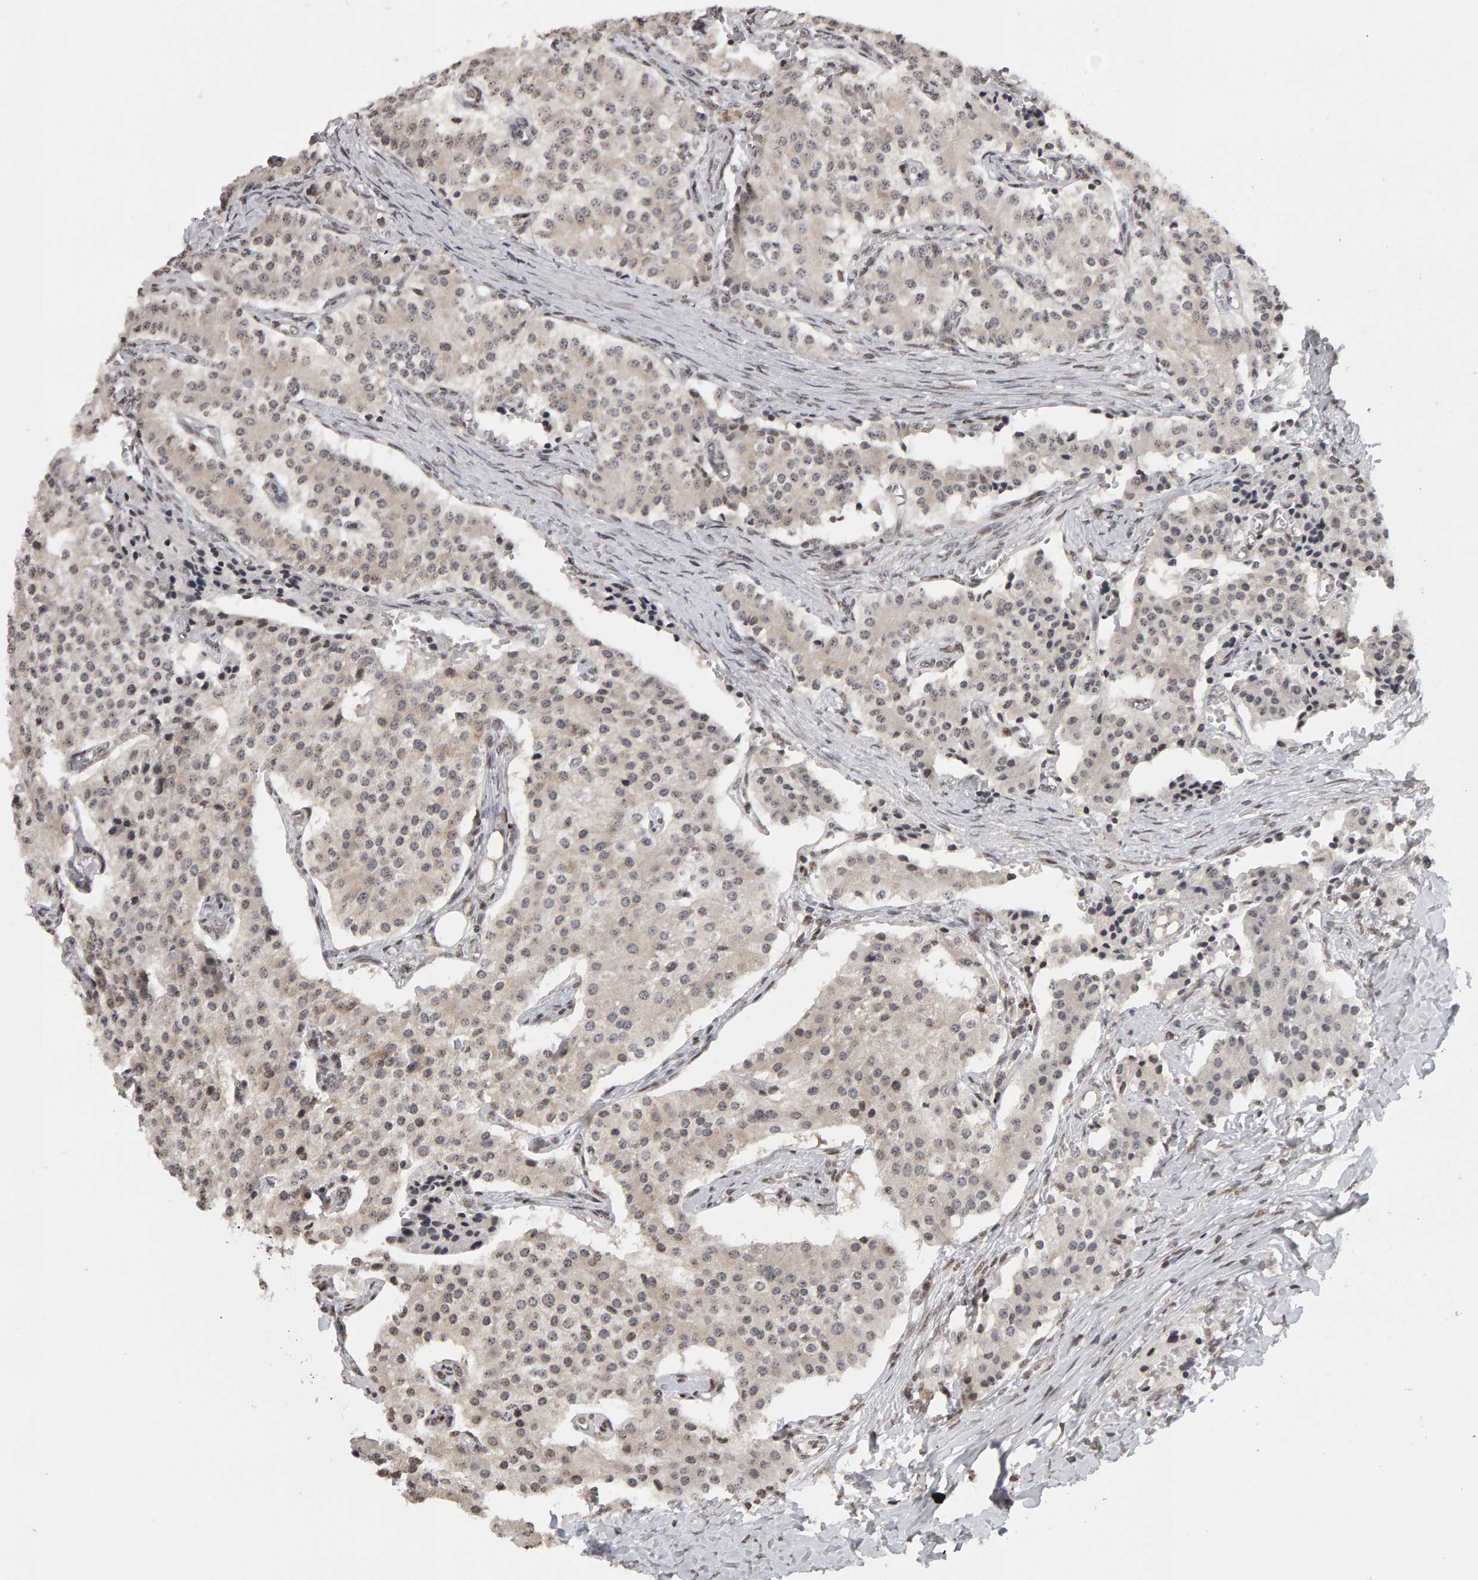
{"staining": {"intensity": "weak", "quantity": ">75%", "location": "cytoplasmic/membranous"}, "tissue": "carcinoid", "cell_type": "Tumor cells", "image_type": "cancer", "snomed": [{"axis": "morphology", "description": "Carcinoid, malignant, NOS"}, {"axis": "topography", "description": "Colon"}], "caption": "A high-resolution histopathology image shows immunohistochemistry (IHC) staining of carcinoid (malignant), which displays weak cytoplasmic/membranous staining in about >75% of tumor cells.", "gene": "TRAM1", "patient": {"sex": "female", "age": 52}}